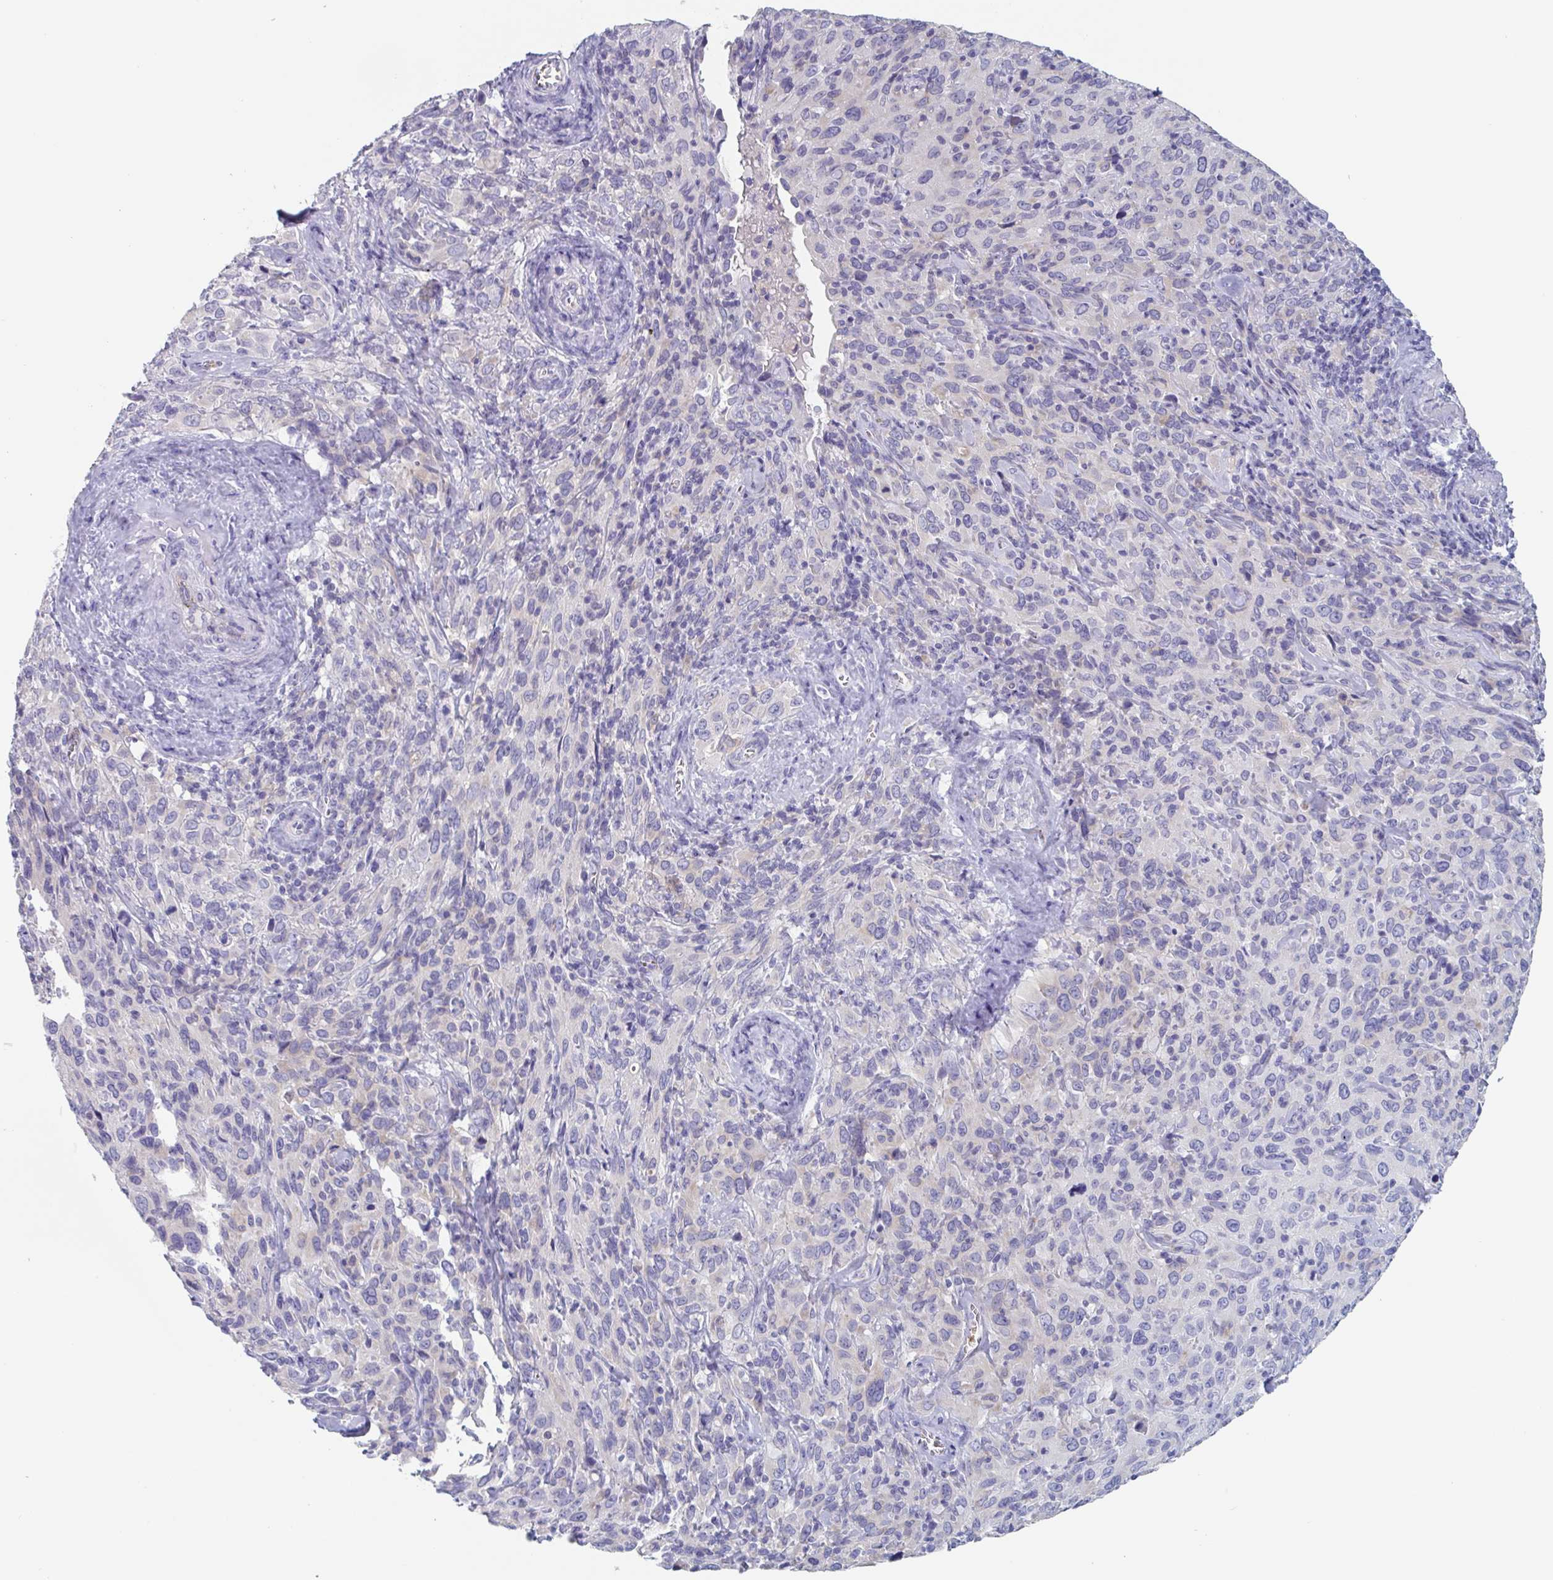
{"staining": {"intensity": "weak", "quantity": "<25%", "location": "cytoplasmic/membranous"}, "tissue": "cervical cancer", "cell_type": "Tumor cells", "image_type": "cancer", "snomed": [{"axis": "morphology", "description": "Normal tissue, NOS"}, {"axis": "morphology", "description": "Squamous cell carcinoma, NOS"}, {"axis": "topography", "description": "Cervix"}], "caption": "Cervical cancer (squamous cell carcinoma) stained for a protein using IHC shows no positivity tumor cells.", "gene": "ABHD16A", "patient": {"sex": "female", "age": 51}}